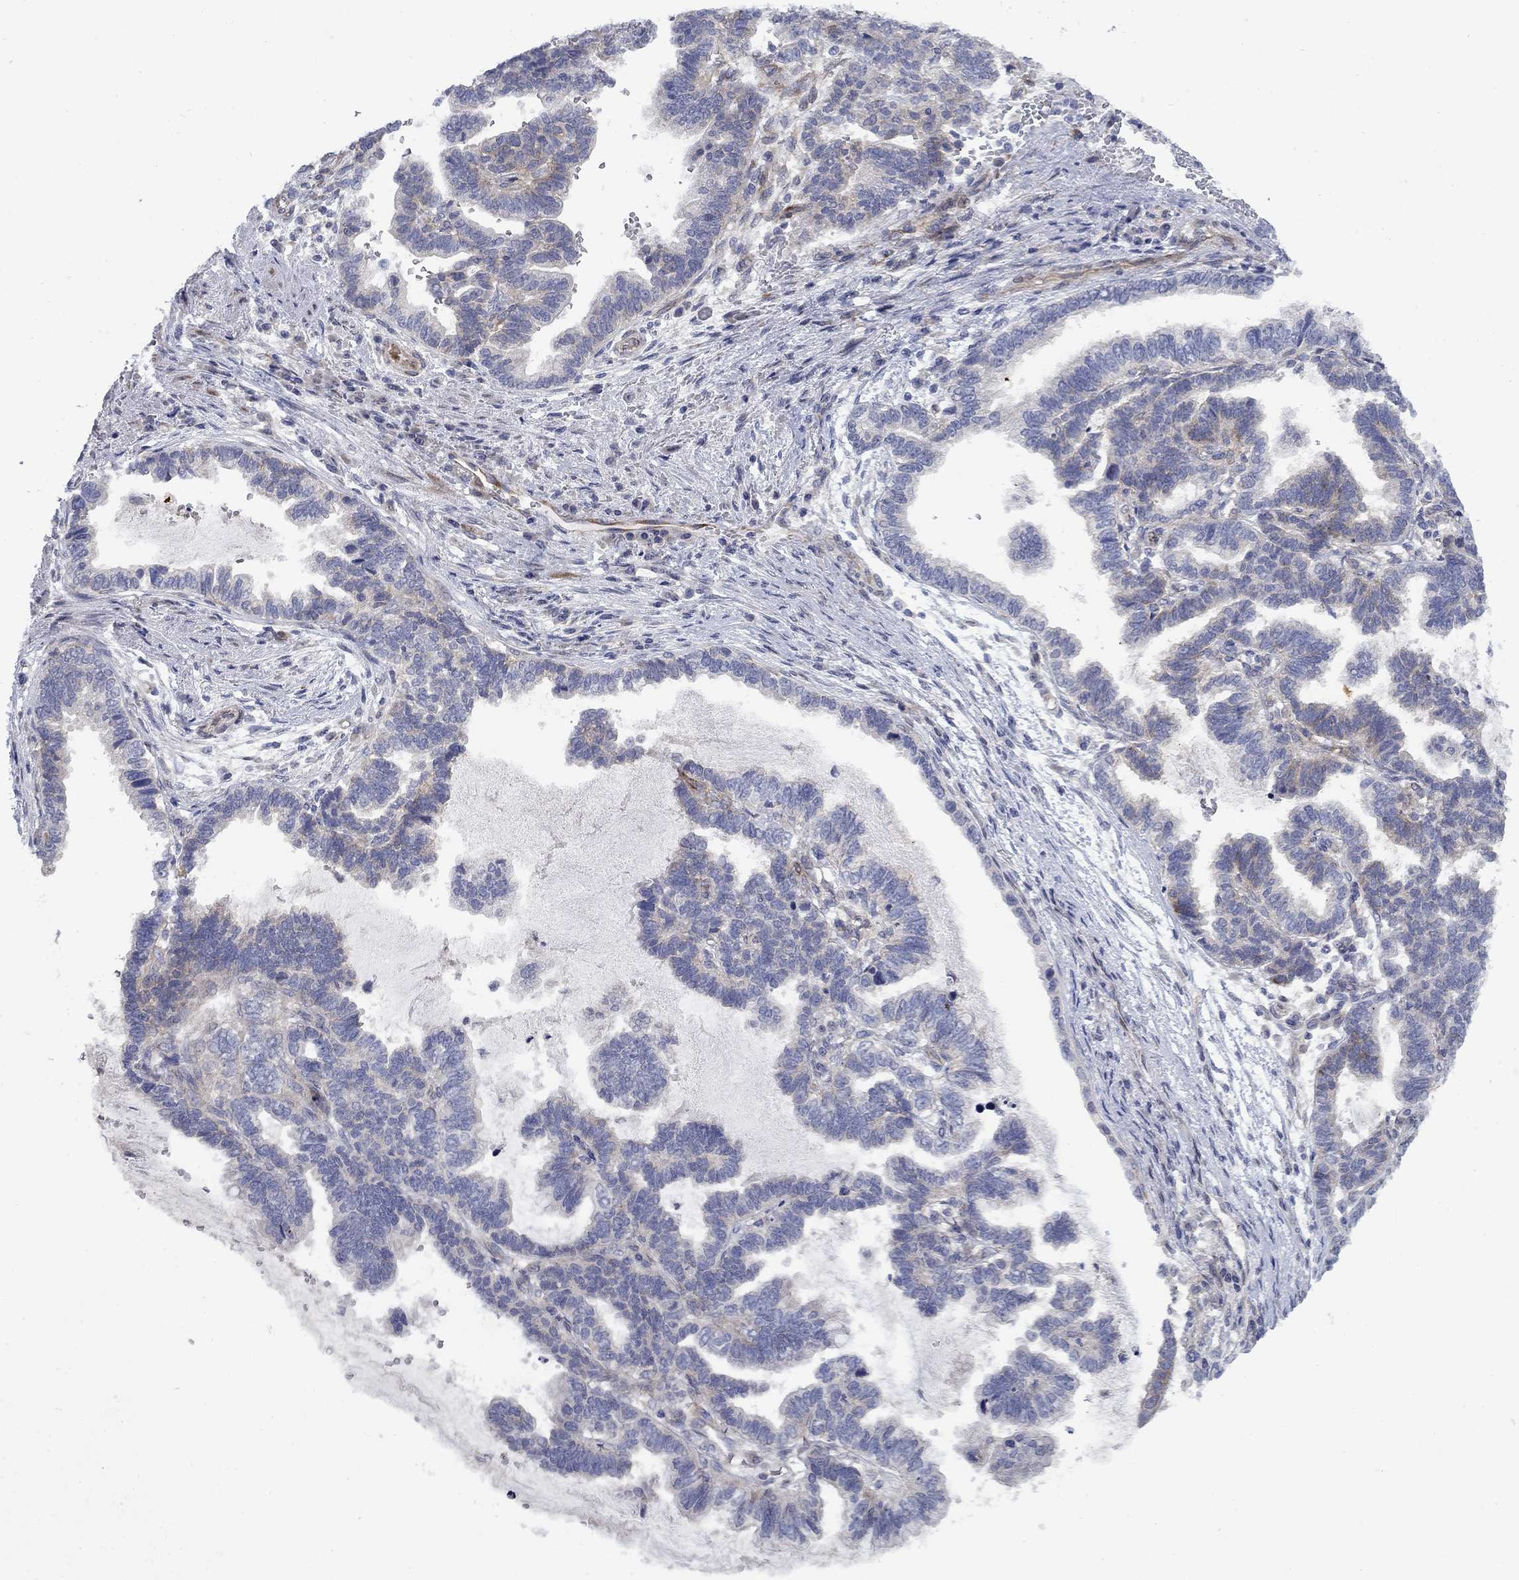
{"staining": {"intensity": "weak", "quantity": "<25%", "location": "cytoplasmic/membranous"}, "tissue": "stomach cancer", "cell_type": "Tumor cells", "image_type": "cancer", "snomed": [{"axis": "morphology", "description": "Adenocarcinoma, NOS"}, {"axis": "topography", "description": "Stomach"}], "caption": "A photomicrograph of human stomach cancer is negative for staining in tumor cells.", "gene": "FXR1", "patient": {"sex": "male", "age": 83}}